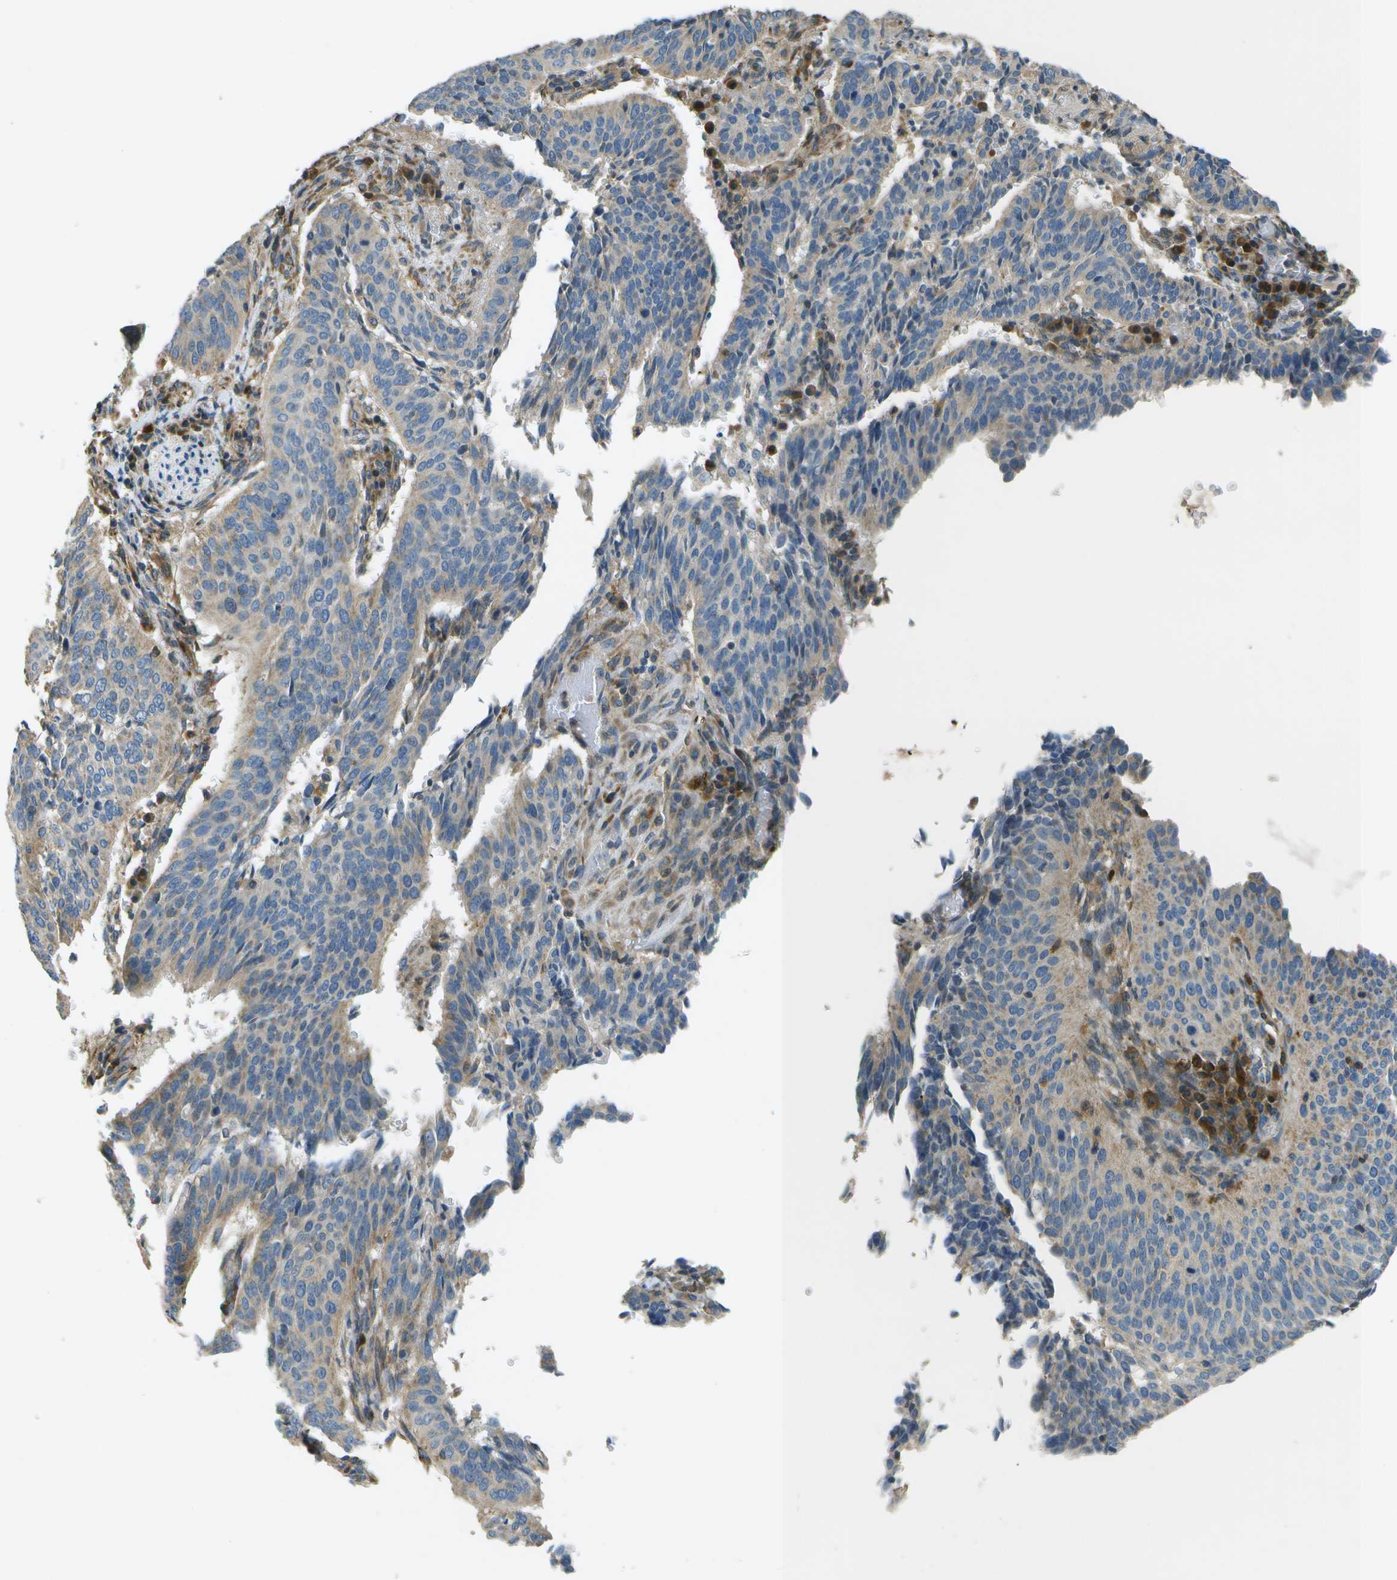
{"staining": {"intensity": "weak", "quantity": "<25%", "location": "cytoplasmic/membranous"}, "tissue": "cervical cancer", "cell_type": "Tumor cells", "image_type": "cancer", "snomed": [{"axis": "morphology", "description": "Normal tissue, NOS"}, {"axis": "morphology", "description": "Squamous cell carcinoma, NOS"}, {"axis": "topography", "description": "Cervix"}], "caption": "Immunohistochemistry of human cervical cancer reveals no positivity in tumor cells.", "gene": "SAMSN1", "patient": {"sex": "female", "age": 39}}